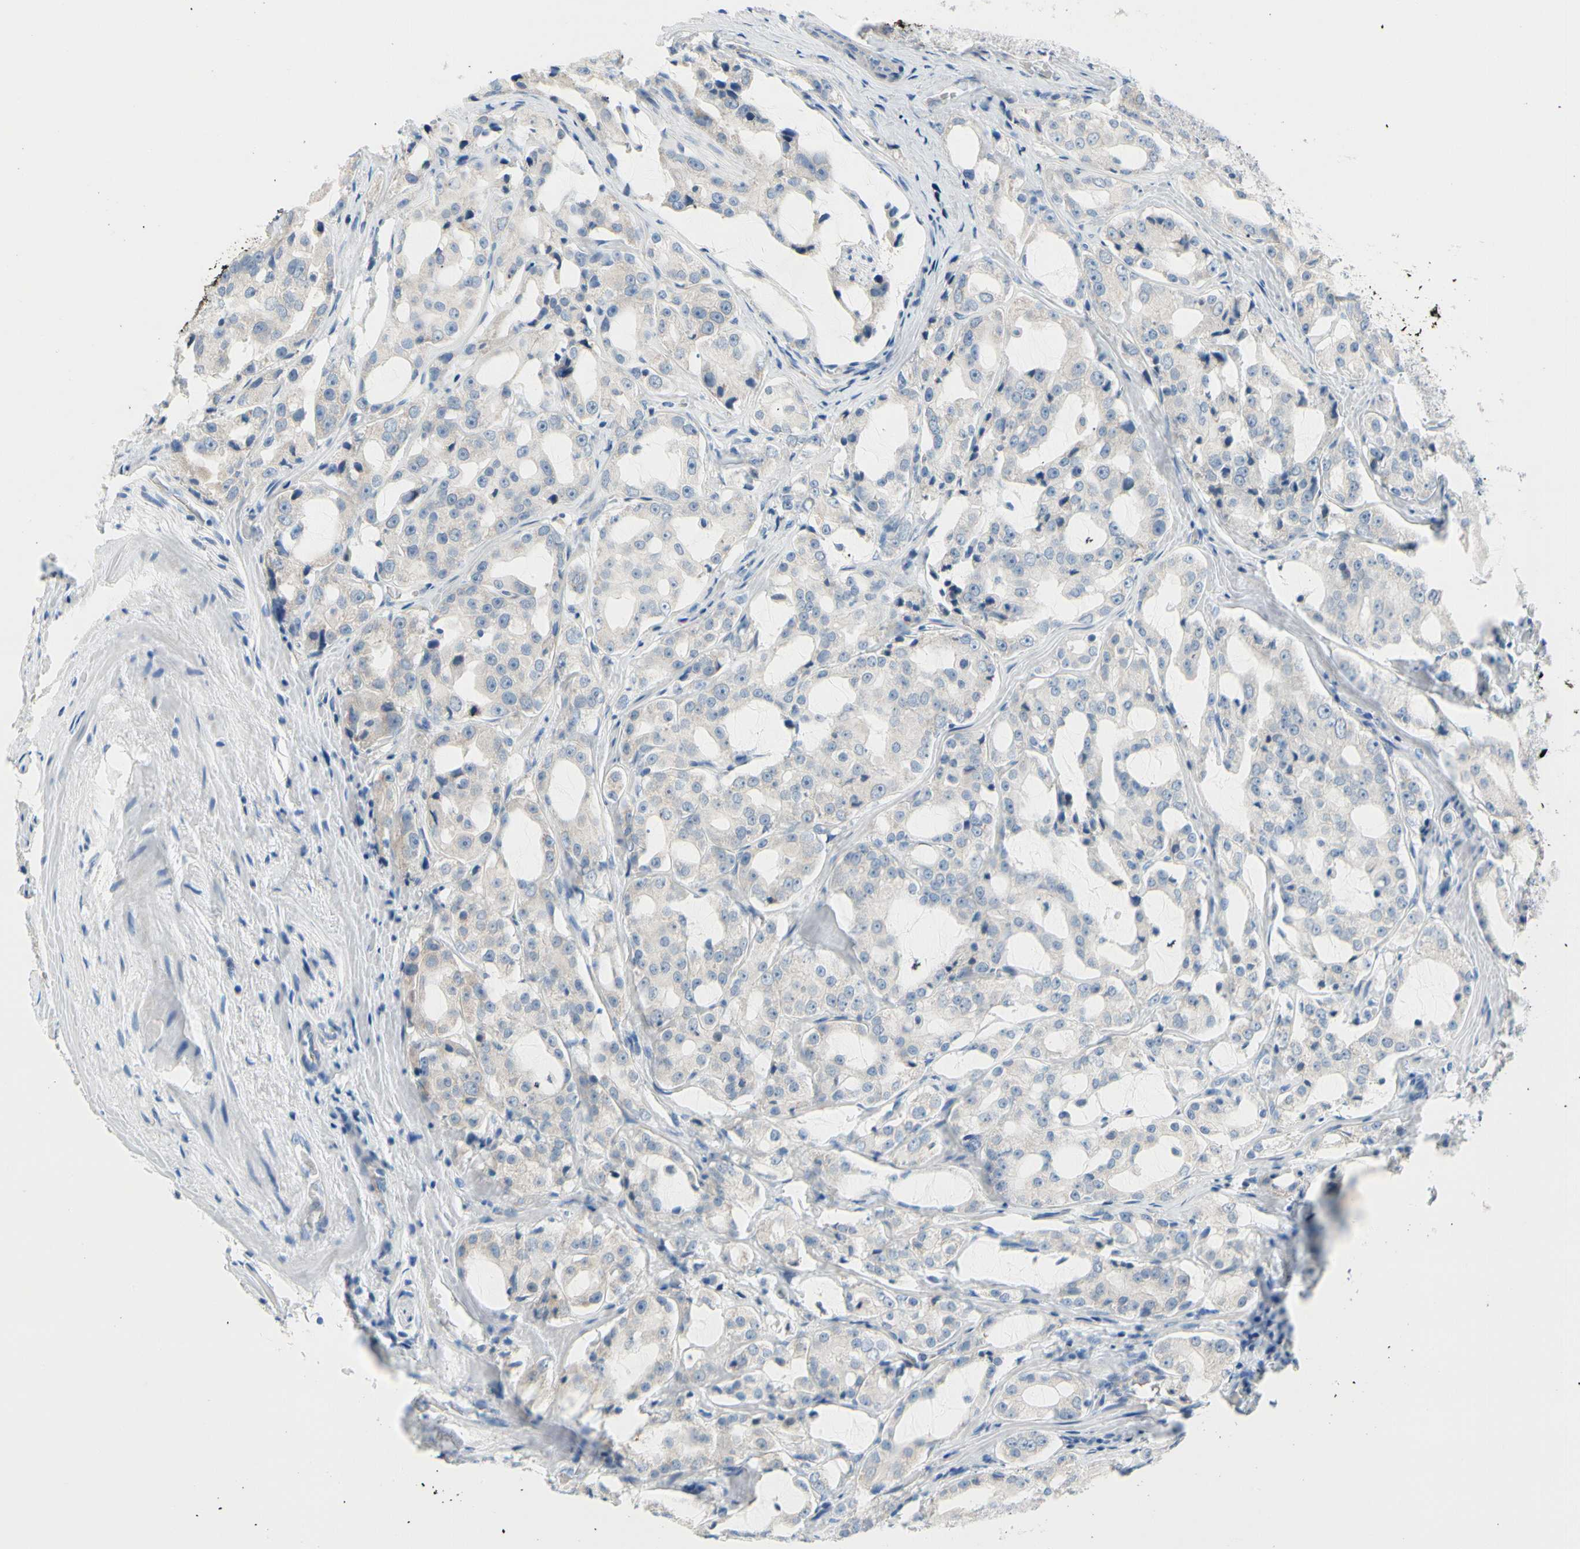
{"staining": {"intensity": "negative", "quantity": "none", "location": "none"}, "tissue": "prostate cancer", "cell_type": "Tumor cells", "image_type": "cancer", "snomed": [{"axis": "morphology", "description": "Adenocarcinoma, High grade"}, {"axis": "topography", "description": "Prostate"}], "caption": "Histopathology image shows no protein staining in tumor cells of prostate cancer tissue.", "gene": "FCER2", "patient": {"sex": "male", "age": 73}}